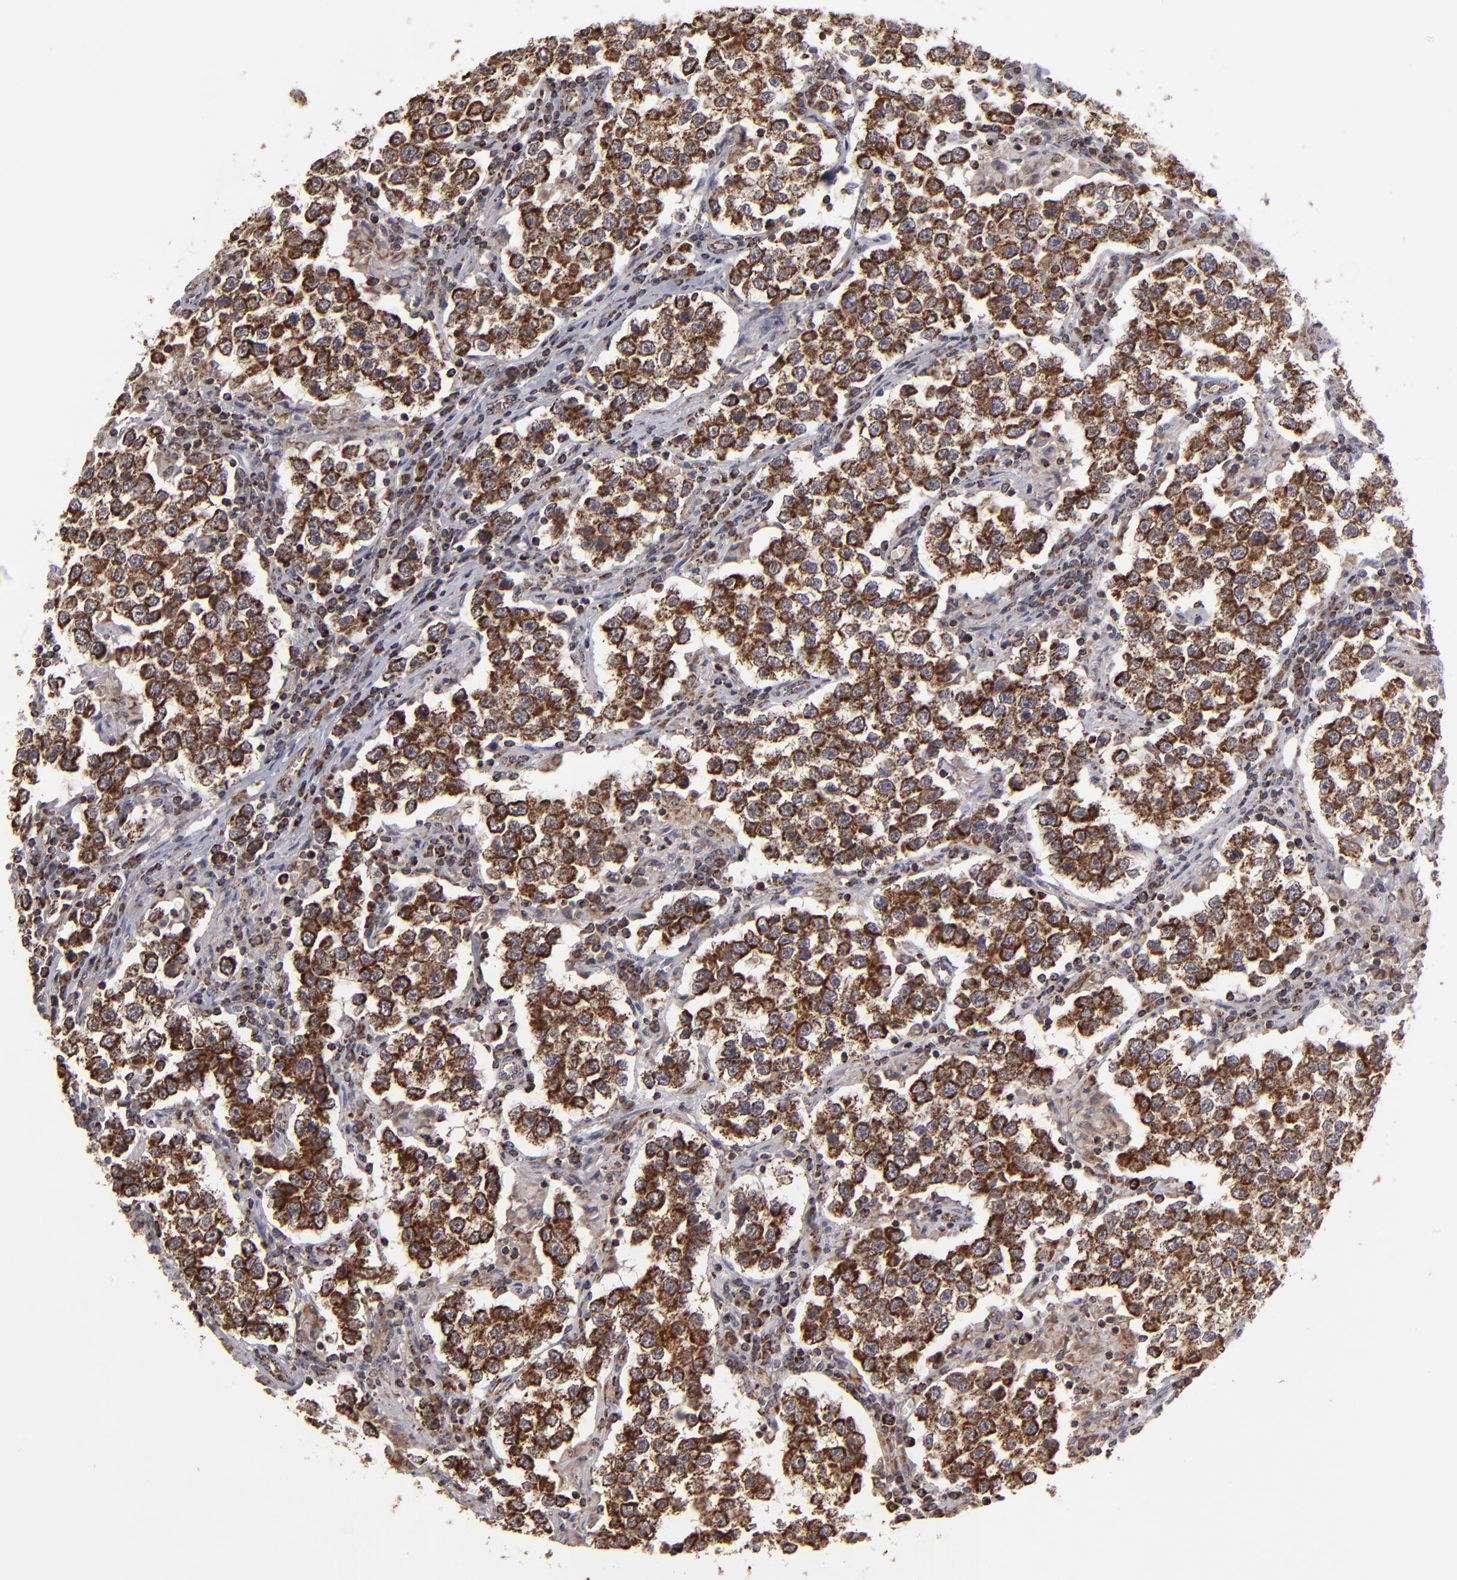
{"staining": {"intensity": "strong", "quantity": ">75%", "location": "cytoplasmic/membranous"}, "tissue": "testis cancer", "cell_type": "Tumor cells", "image_type": "cancer", "snomed": [{"axis": "morphology", "description": "Seminoma, NOS"}, {"axis": "topography", "description": "Testis"}], "caption": "Immunohistochemistry (IHC) (DAB) staining of human testis cancer (seminoma) displays strong cytoplasmic/membranous protein expression in approximately >75% of tumor cells.", "gene": "SLC15A1", "patient": {"sex": "male", "age": 36}}